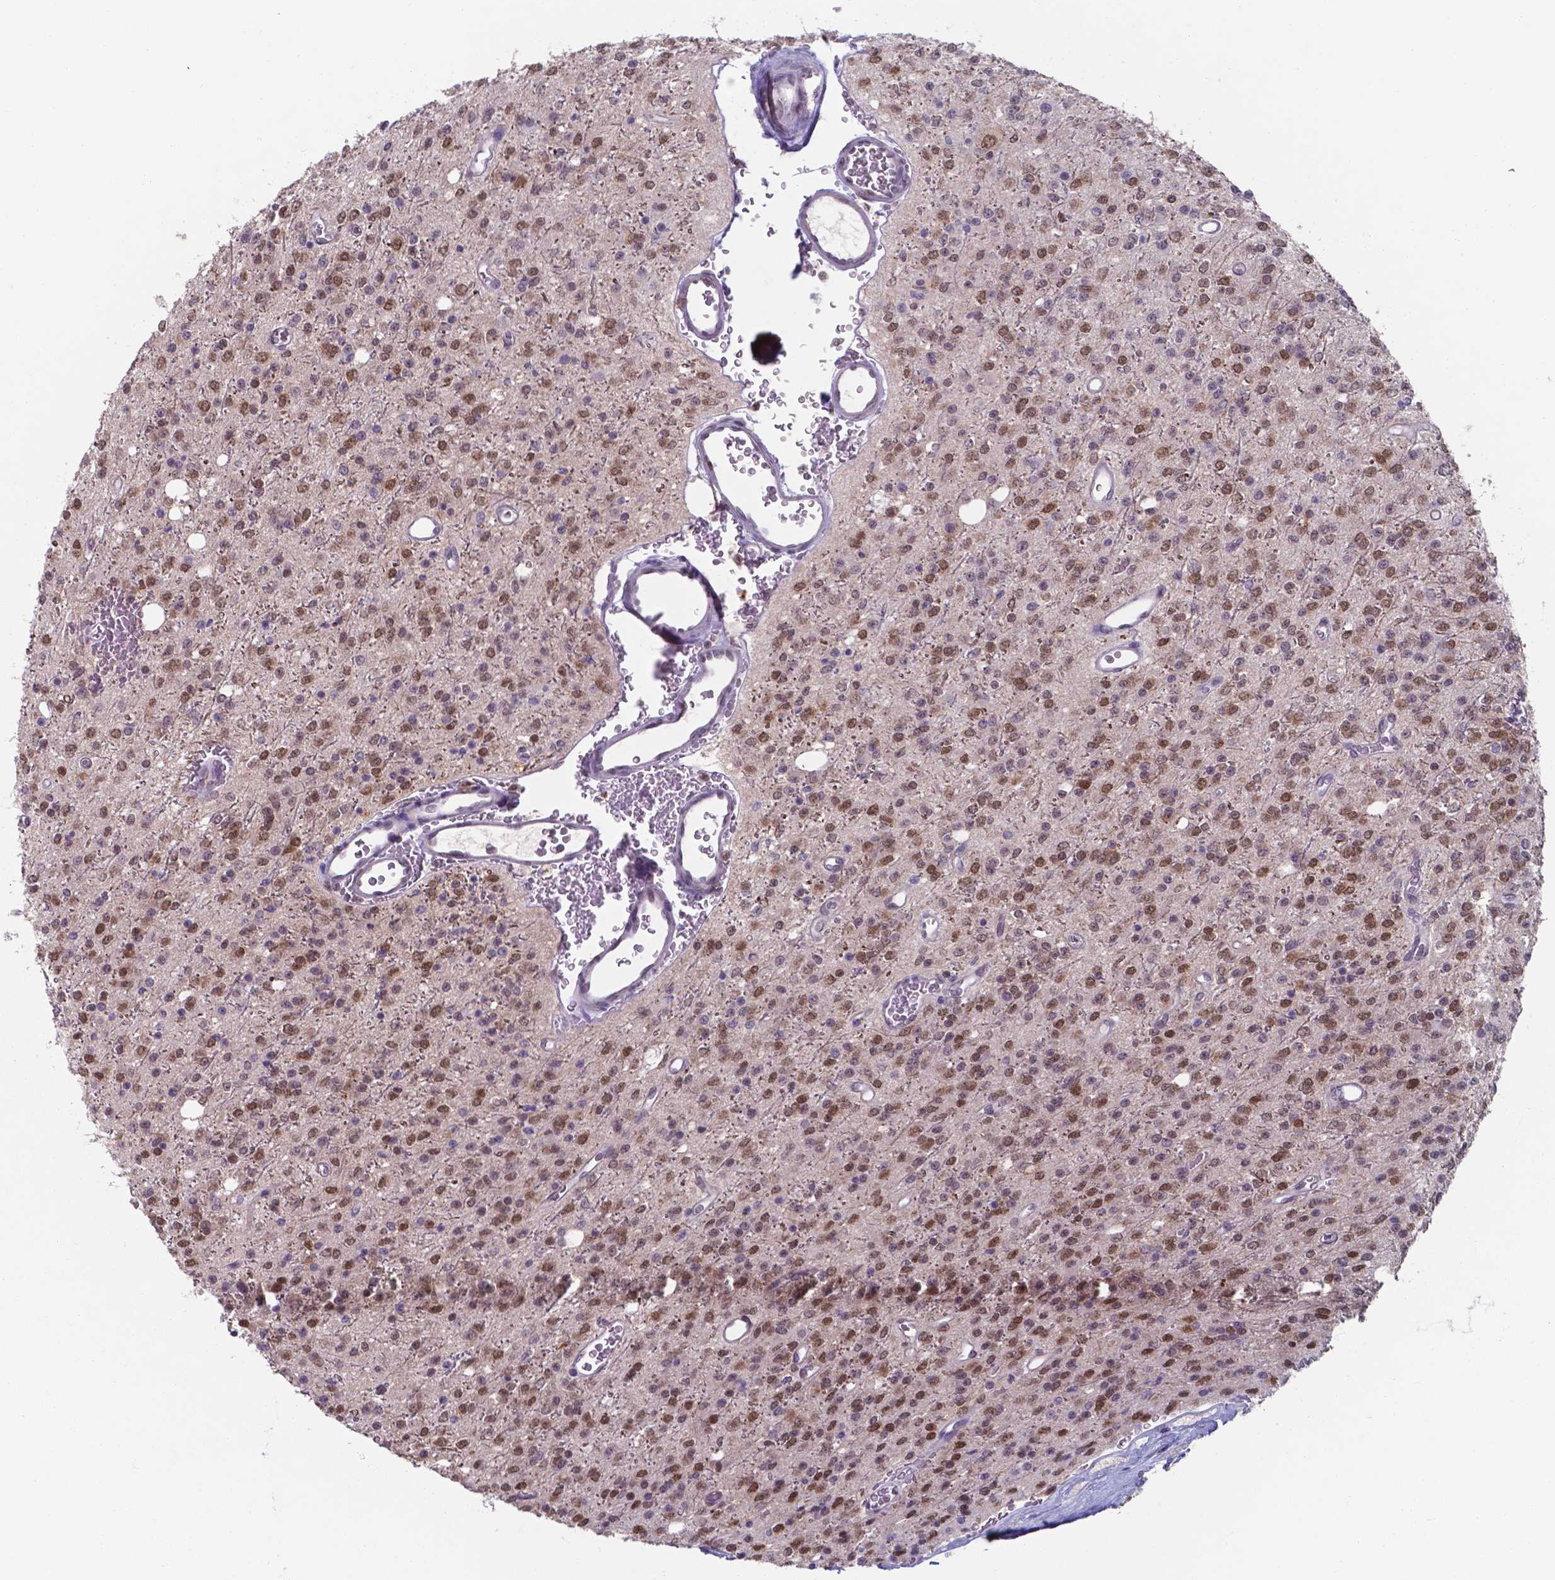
{"staining": {"intensity": "moderate", "quantity": "25%-75%", "location": "nuclear"}, "tissue": "glioma", "cell_type": "Tumor cells", "image_type": "cancer", "snomed": [{"axis": "morphology", "description": "Glioma, malignant, Low grade"}, {"axis": "topography", "description": "Brain"}], "caption": "IHC (DAB (3,3'-diaminobenzidine)) staining of malignant low-grade glioma shows moderate nuclear protein positivity in about 25%-75% of tumor cells.", "gene": "UBE2E2", "patient": {"sex": "female", "age": 45}}